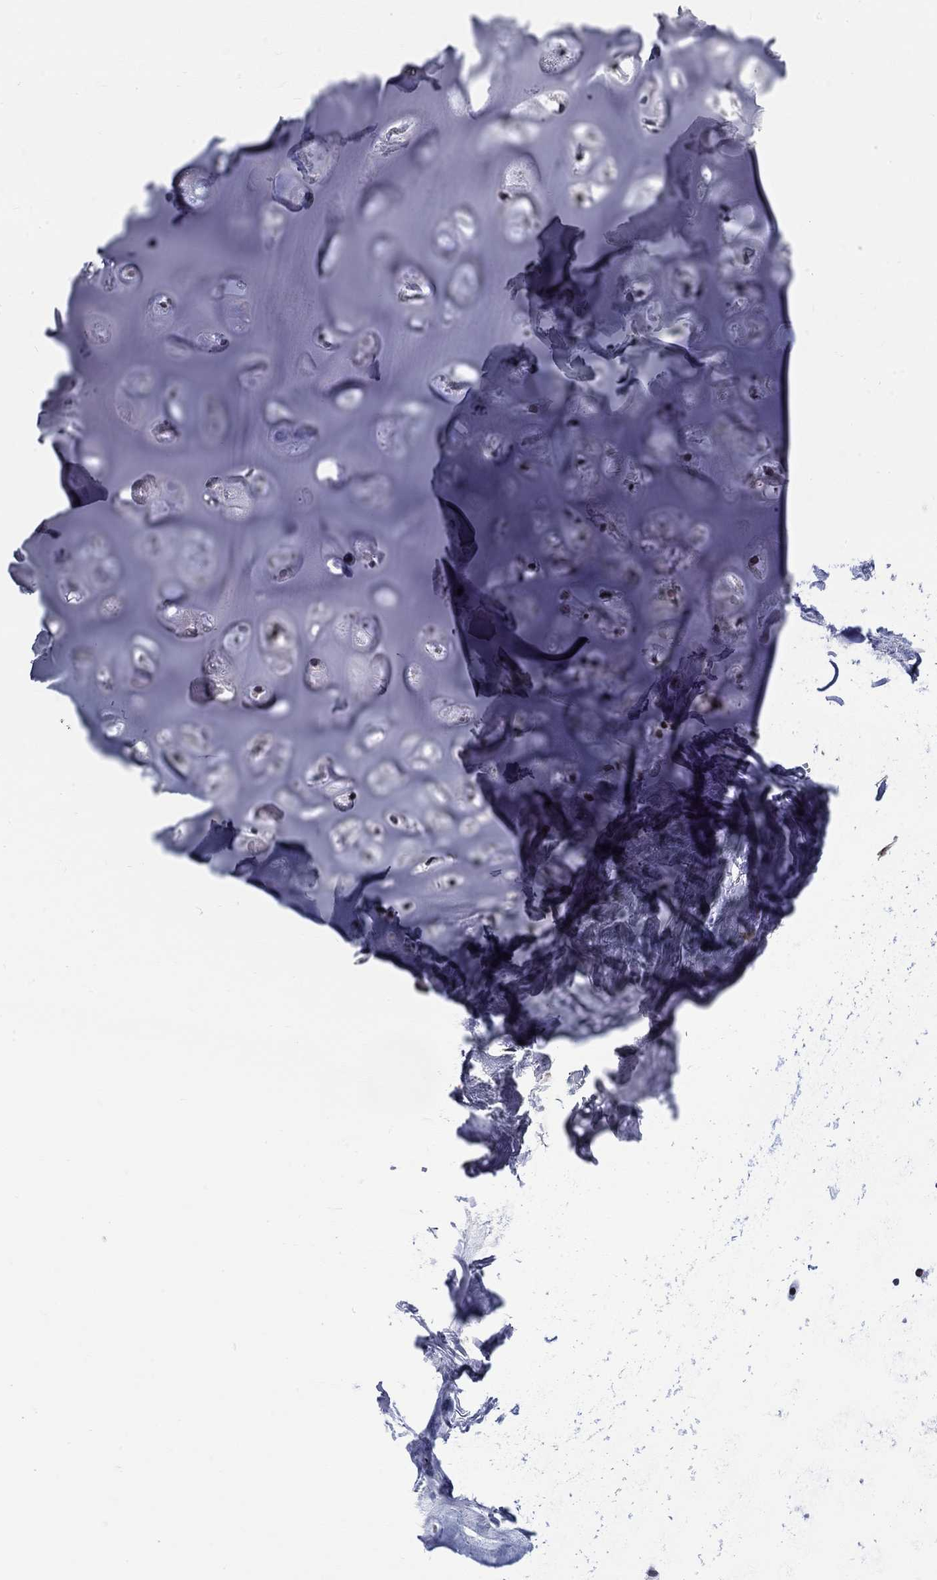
{"staining": {"intensity": "negative", "quantity": "none", "location": "none"}, "tissue": "soft tissue", "cell_type": "Chondrocytes", "image_type": "normal", "snomed": [{"axis": "morphology", "description": "Normal tissue, NOS"}, {"axis": "topography", "description": "Cartilage tissue"}], "caption": "Chondrocytes are negative for brown protein staining in unremarkable soft tissue. The staining is performed using DAB (3,3'-diaminobenzidine) brown chromogen with nuclei counter-stained in using hematoxylin.", "gene": "ST6GALNAC1", "patient": {"sex": "male", "age": 62}}